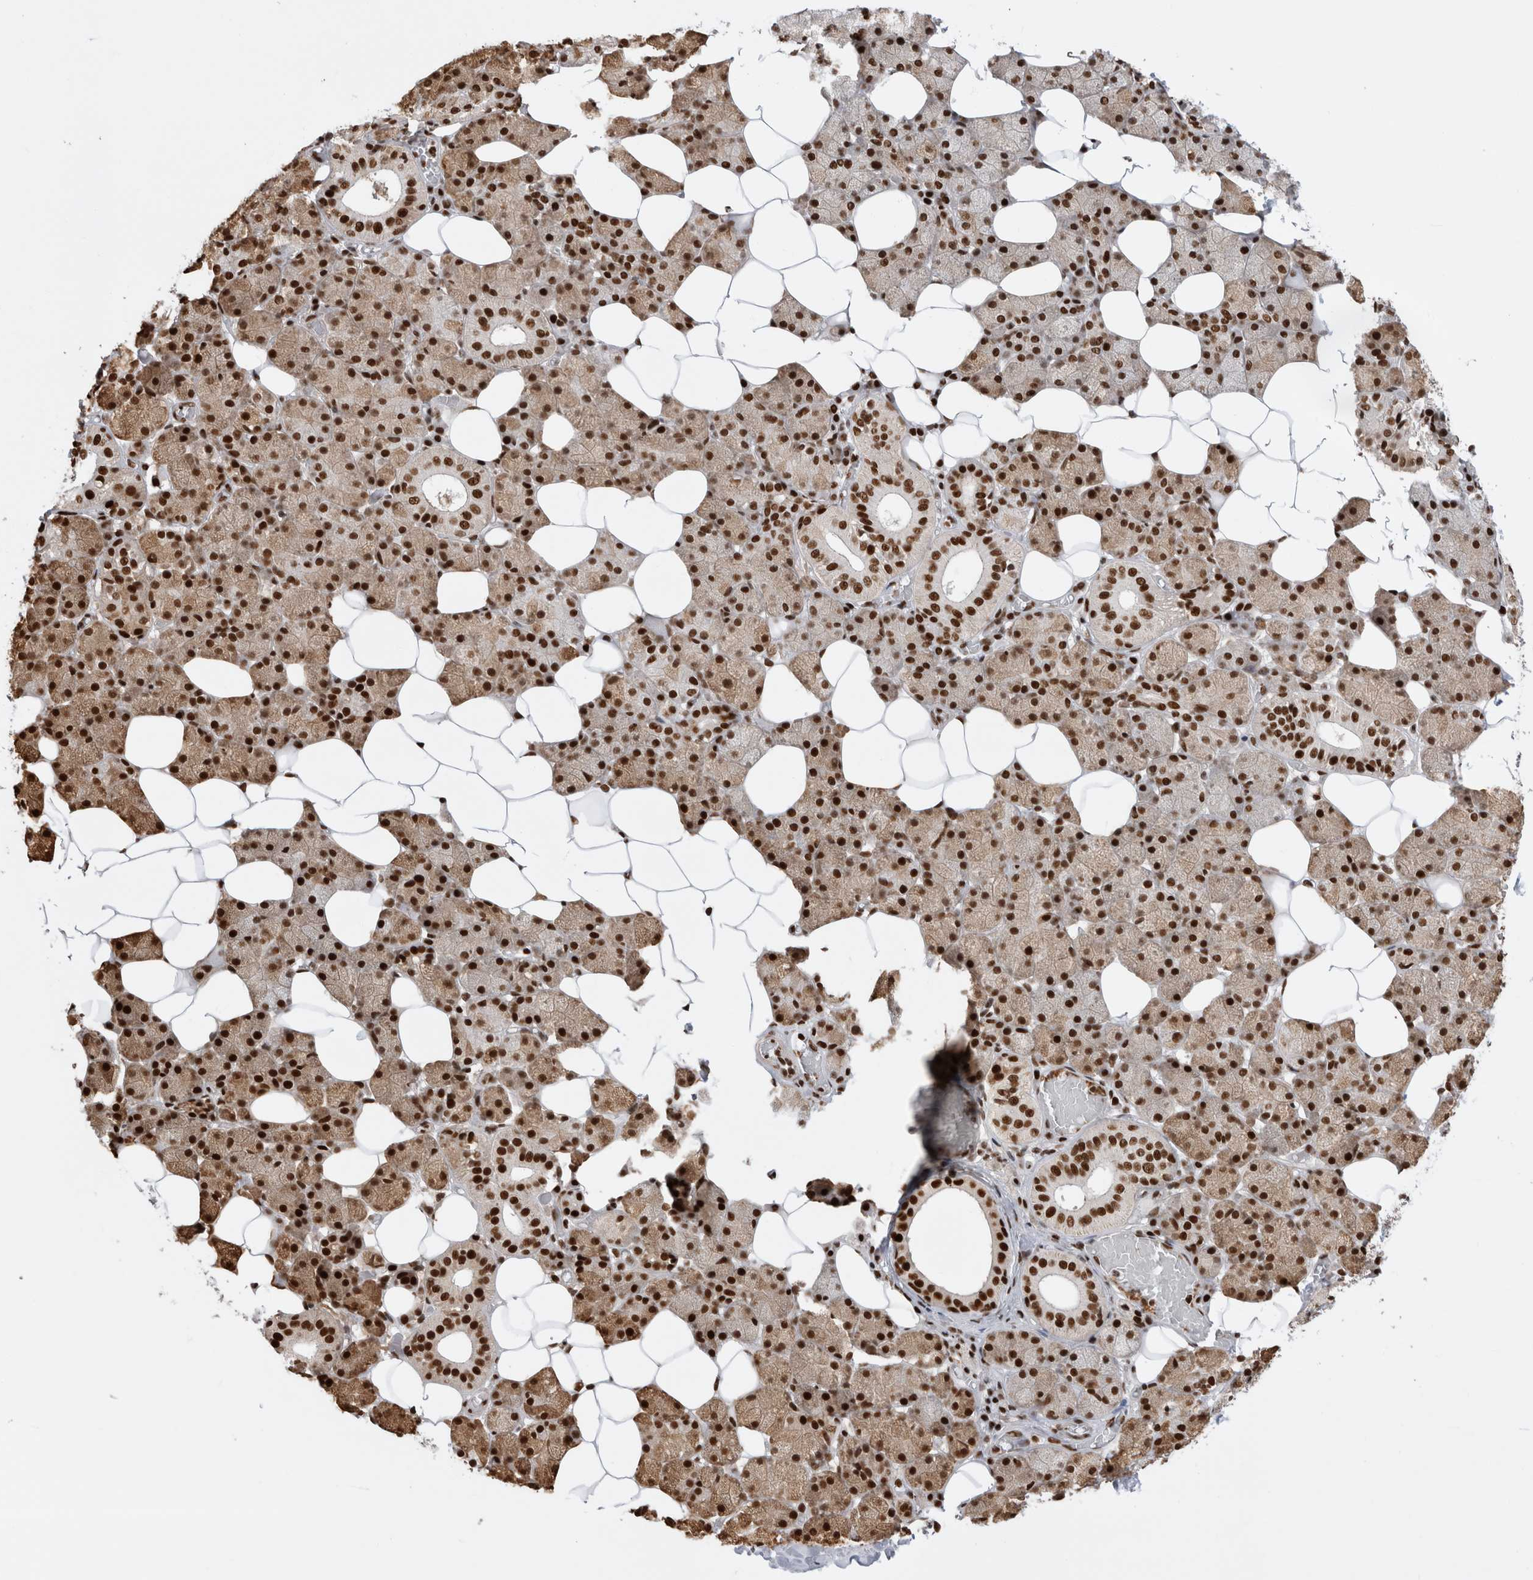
{"staining": {"intensity": "strong", "quantity": ">75%", "location": "cytoplasmic/membranous,nuclear"}, "tissue": "salivary gland", "cell_type": "Glandular cells", "image_type": "normal", "snomed": [{"axis": "morphology", "description": "Normal tissue, NOS"}, {"axis": "topography", "description": "Salivary gland"}], "caption": "IHC histopathology image of unremarkable salivary gland stained for a protein (brown), which shows high levels of strong cytoplasmic/membranous,nuclear expression in approximately >75% of glandular cells.", "gene": "EYA2", "patient": {"sex": "female", "age": 33}}